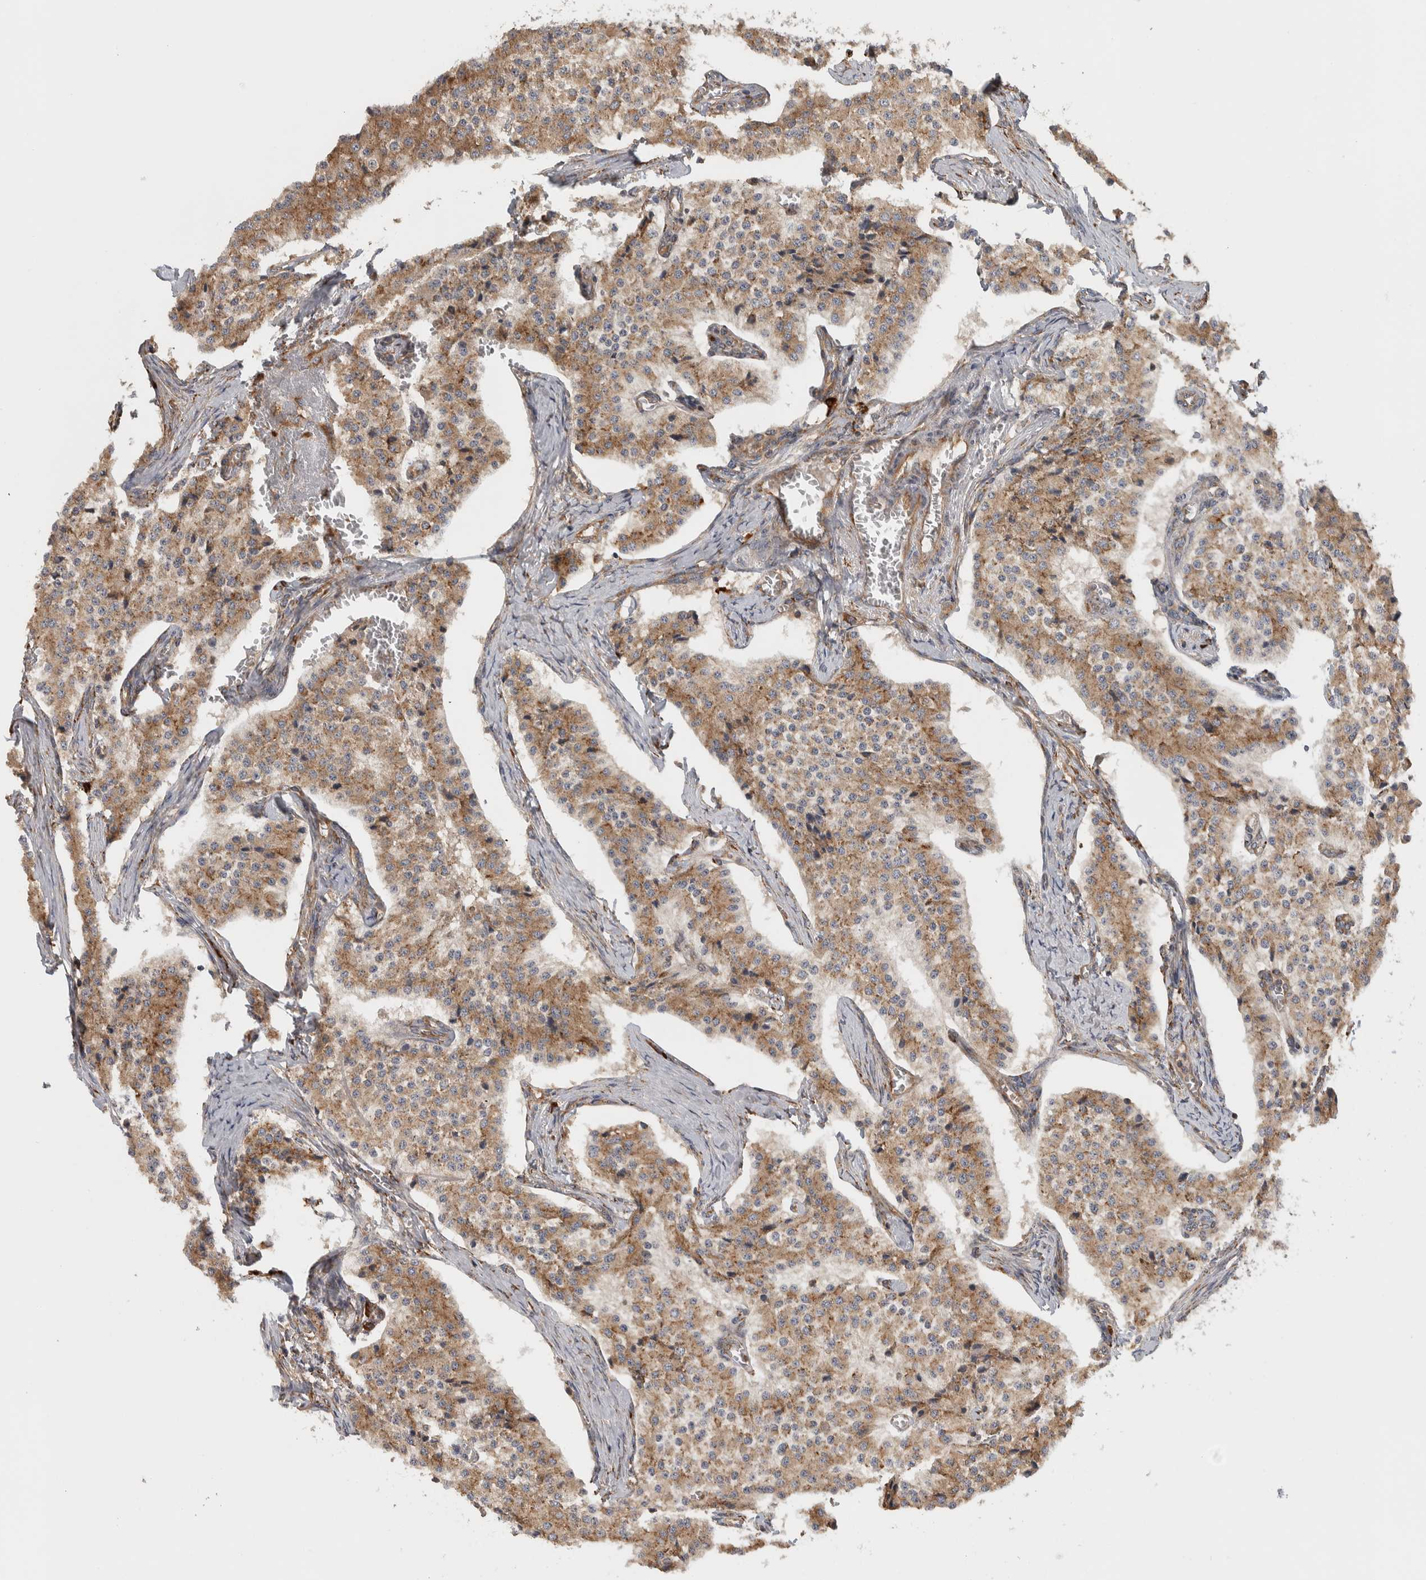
{"staining": {"intensity": "moderate", "quantity": ">75%", "location": "cytoplasmic/membranous"}, "tissue": "carcinoid", "cell_type": "Tumor cells", "image_type": "cancer", "snomed": [{"axis": "morphology", "description": "Carcinoid, malignant, NOS"}, {"axis": "topography", "description": "Colon"}], "caption": "Brown immunohistochemical staining in human carcinoid displays moderate cytoplasmic/membranous expression in about >75% of tumor cells. The protein is stained brown, and the nuclei are stained in blue (DAB (3,3'-diaminobenzidine) IHC with brightfield microscopy, high magnification).", "gene": "EIF3H", "patient": {"sex": "female", "age": 52}}